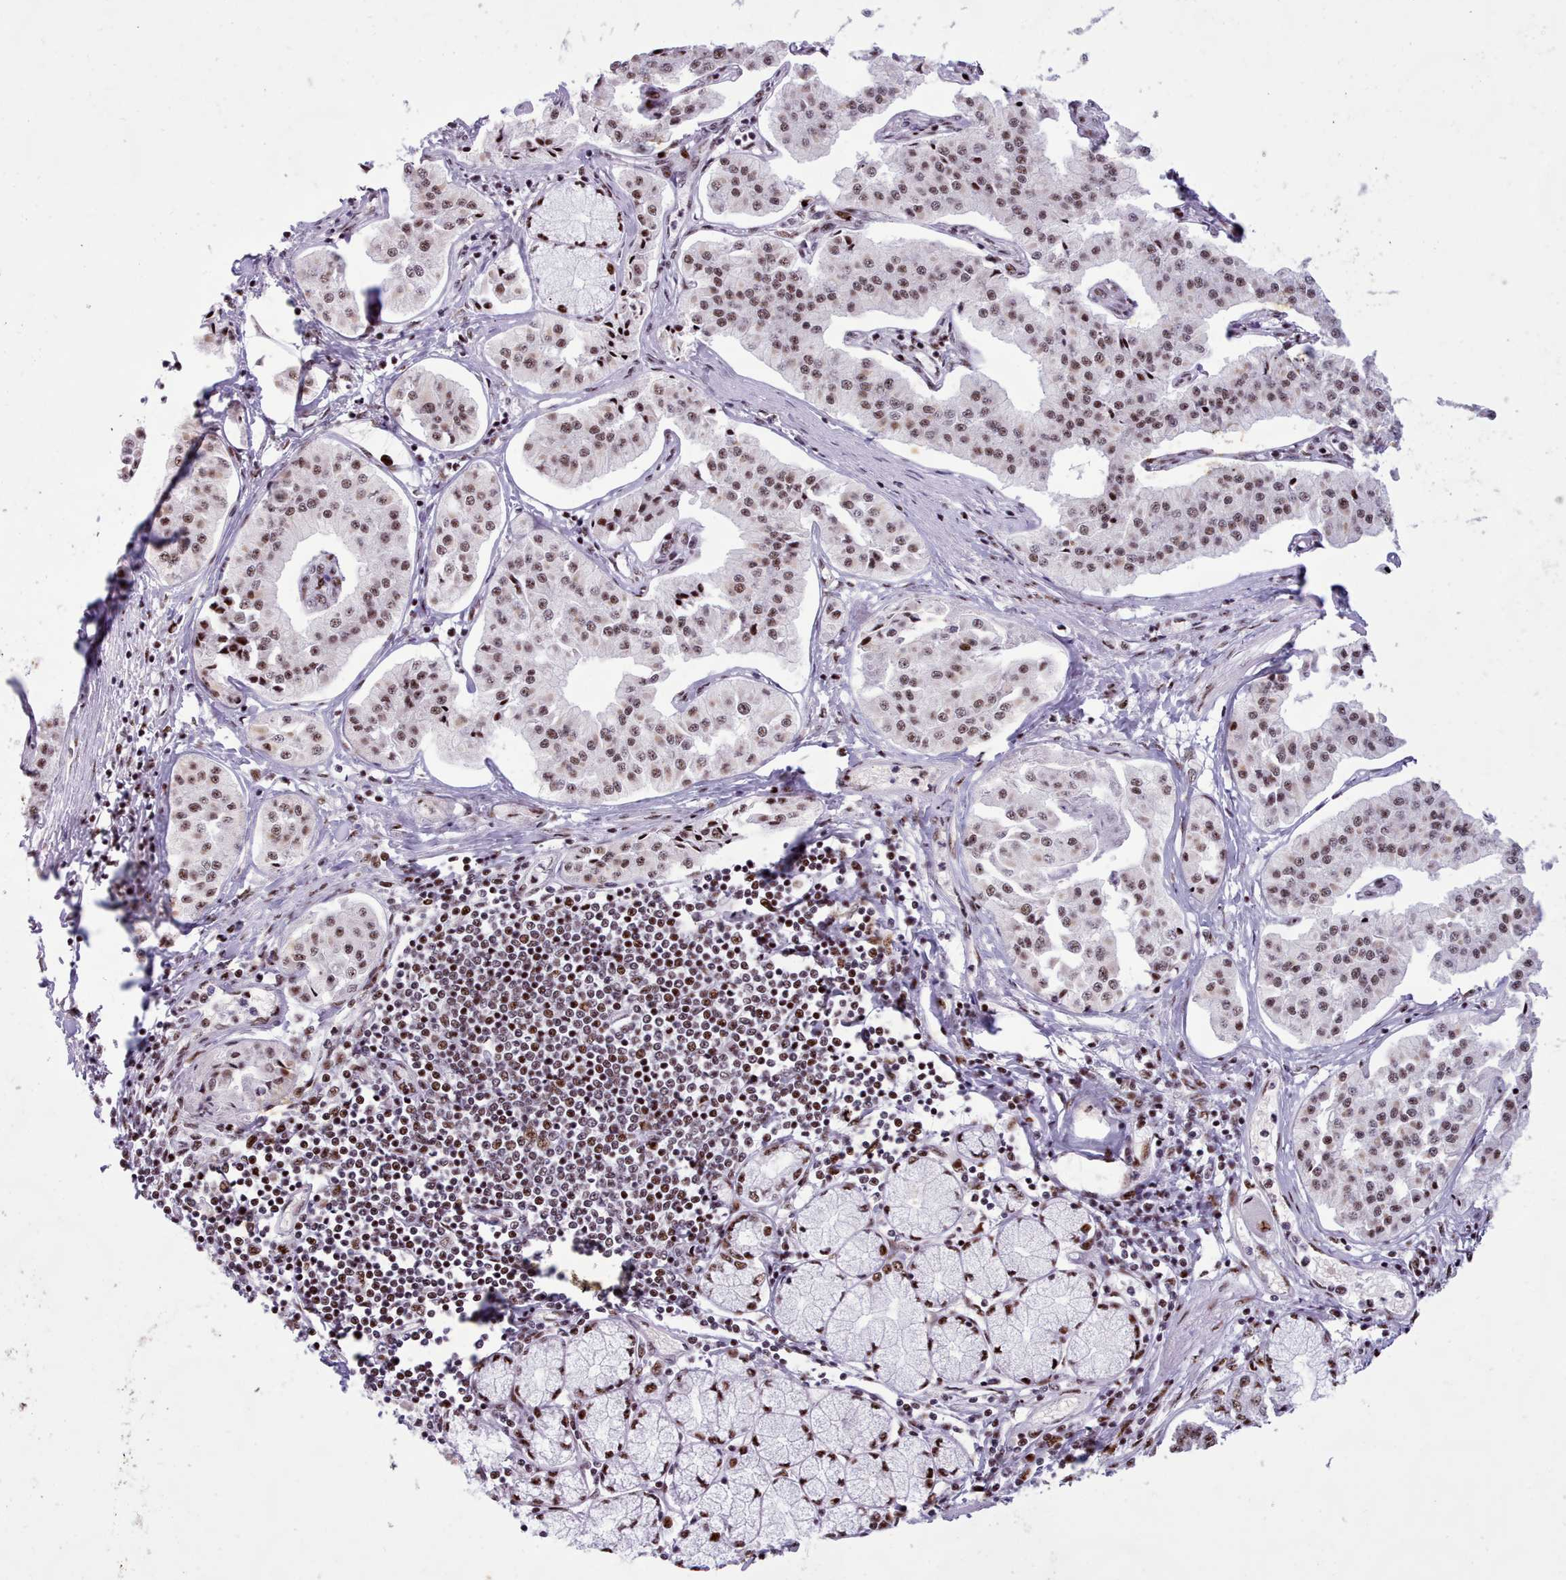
{"staining": {"intensity": "weak", "quantity": ">75%", "location": "nuclear"}, "tissue": "pancreatic cancer", "cell_type": "Tumor cells", "image_type": "cancer", "snomed": [{"axis": "morphology", "description": "Adenocarcinoma, NOS"}, {"axis": "topography", "description": "Pancreas"}], "caption": "This photomicrograph demonstrates pancreatic cancer (adenocarcinoma) stained with immunohistochemistry (IHC) to label a protein in brown. The nuclear of tumor cells show weak positivity for the protein. Nuclei are counter-stained blue.", "gene": "TMEM35B", "patient": {"sex": "female", "age": 50}}